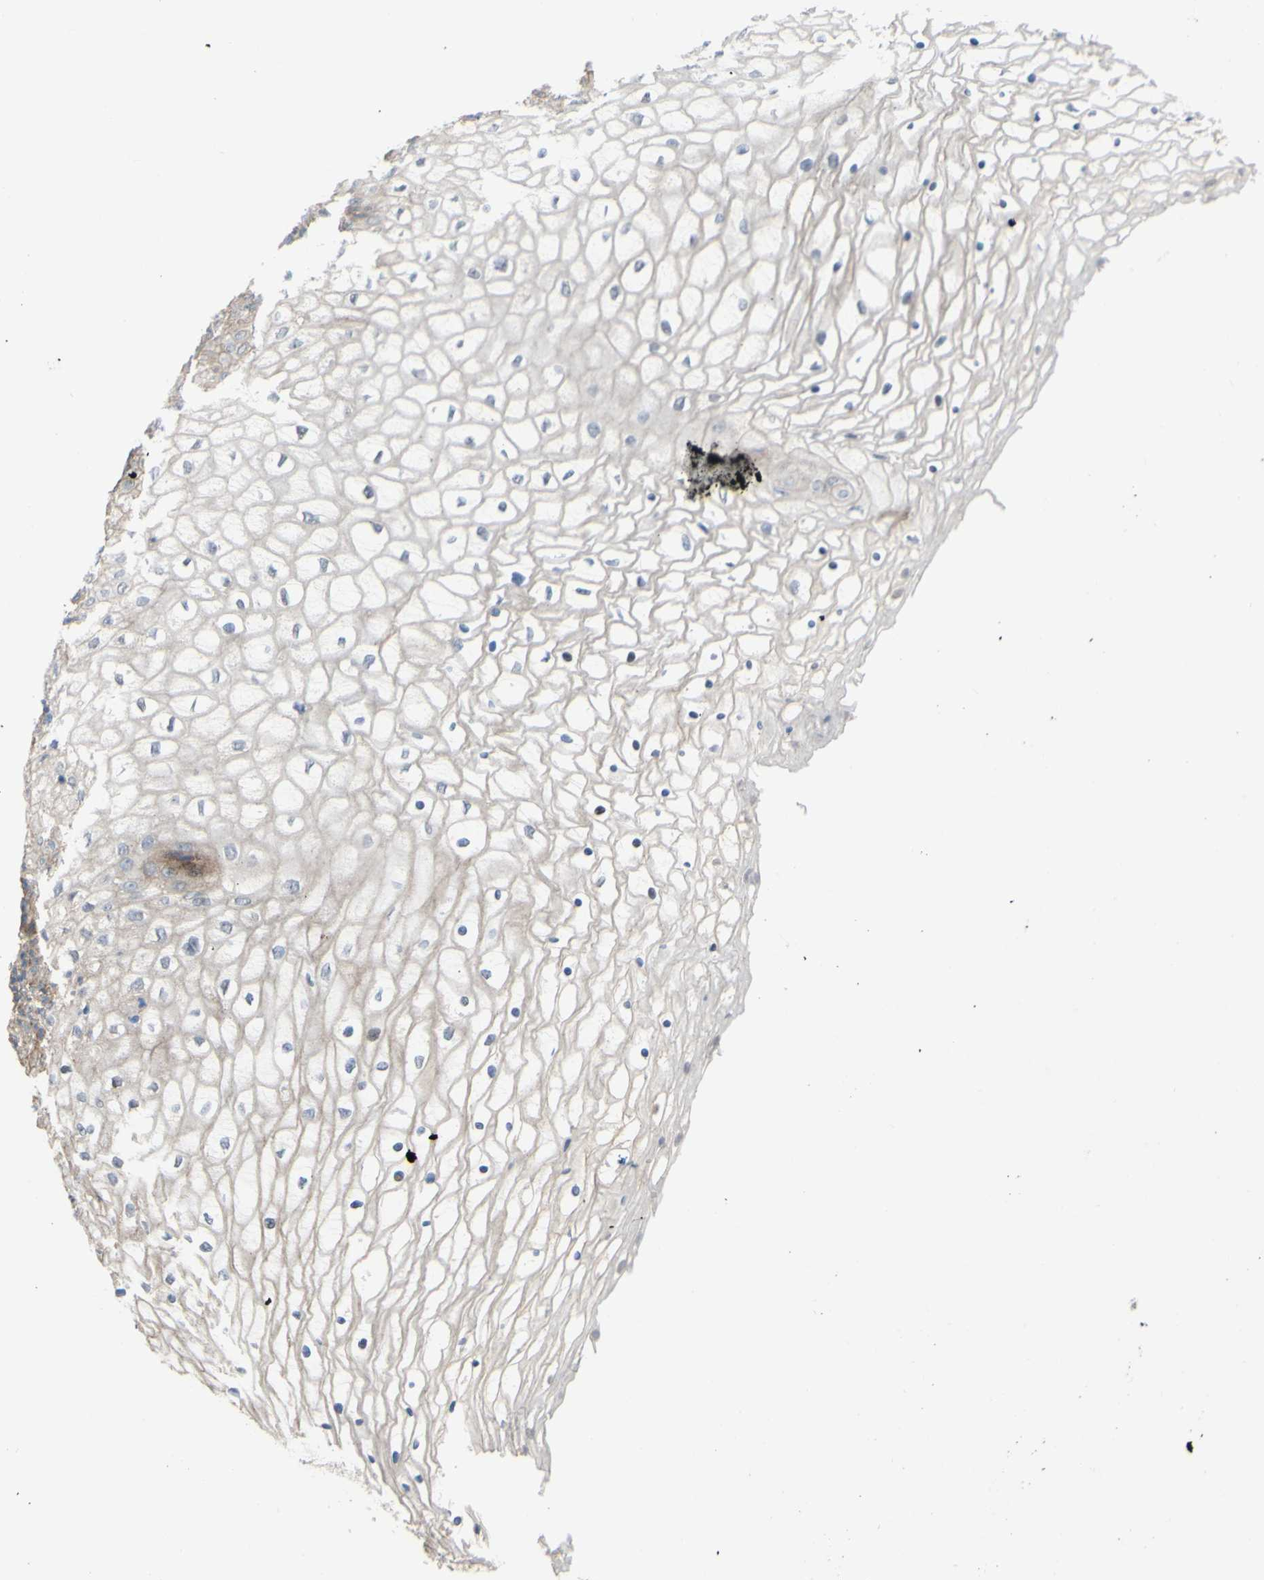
{"staining": {"intensity": "weak", "quantity": "<25%", "location": "cytoplasmic/membranous"}, "tissue": "vagina", "cell_type": "Squamous epithelial cells", "image_type": "normal", "snomed": [{"axis": "morphology", "description": "Normal tissue, NOS"}, {"axis": "topography", "description": "Vagina"}], "caption": "This is an IHC histopathology image of normal human vagina. There is no staining in squamous epithelial cells.", "gene": "CDCP1", "patient": {"sex": "female", "age": 34}}